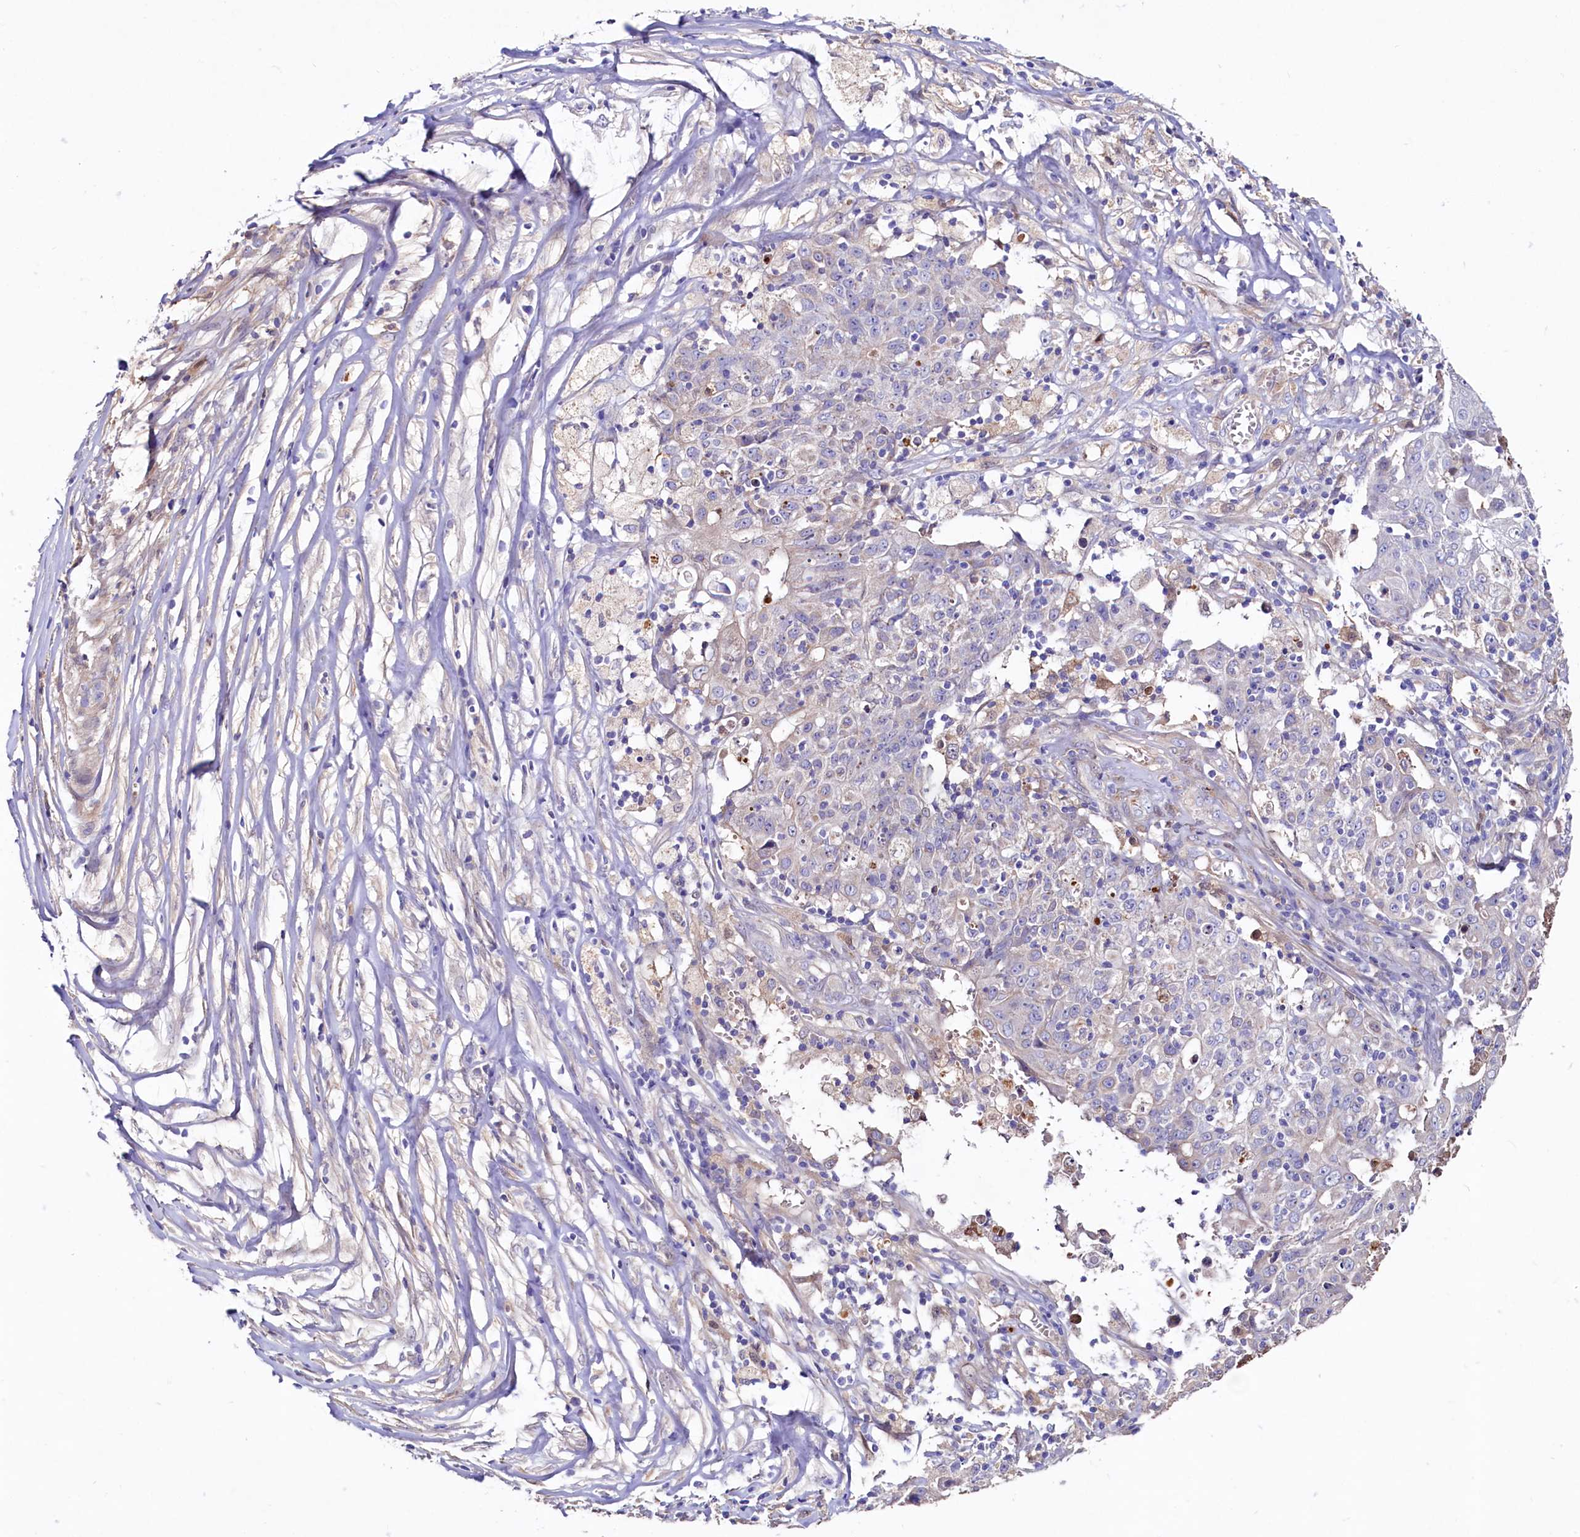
{"staining": {"intensity": "negative", "quantity": "none", "location": "none"}, "tissue": "ovarian cancer", "cell_type": "Tumor cells", "image_type": "cancer", "snomed": [{"axis": "morphology", "description": "Carcinoma, endometroid"}, {"axis": "topography", "description": "Ovary"}], "caption": "There is no significant positivity in tumor cells of ovarian cancer (endometroid carcinoma).", "gene": "IL17RD", "patient": {"sex": "female", "age": 42}}